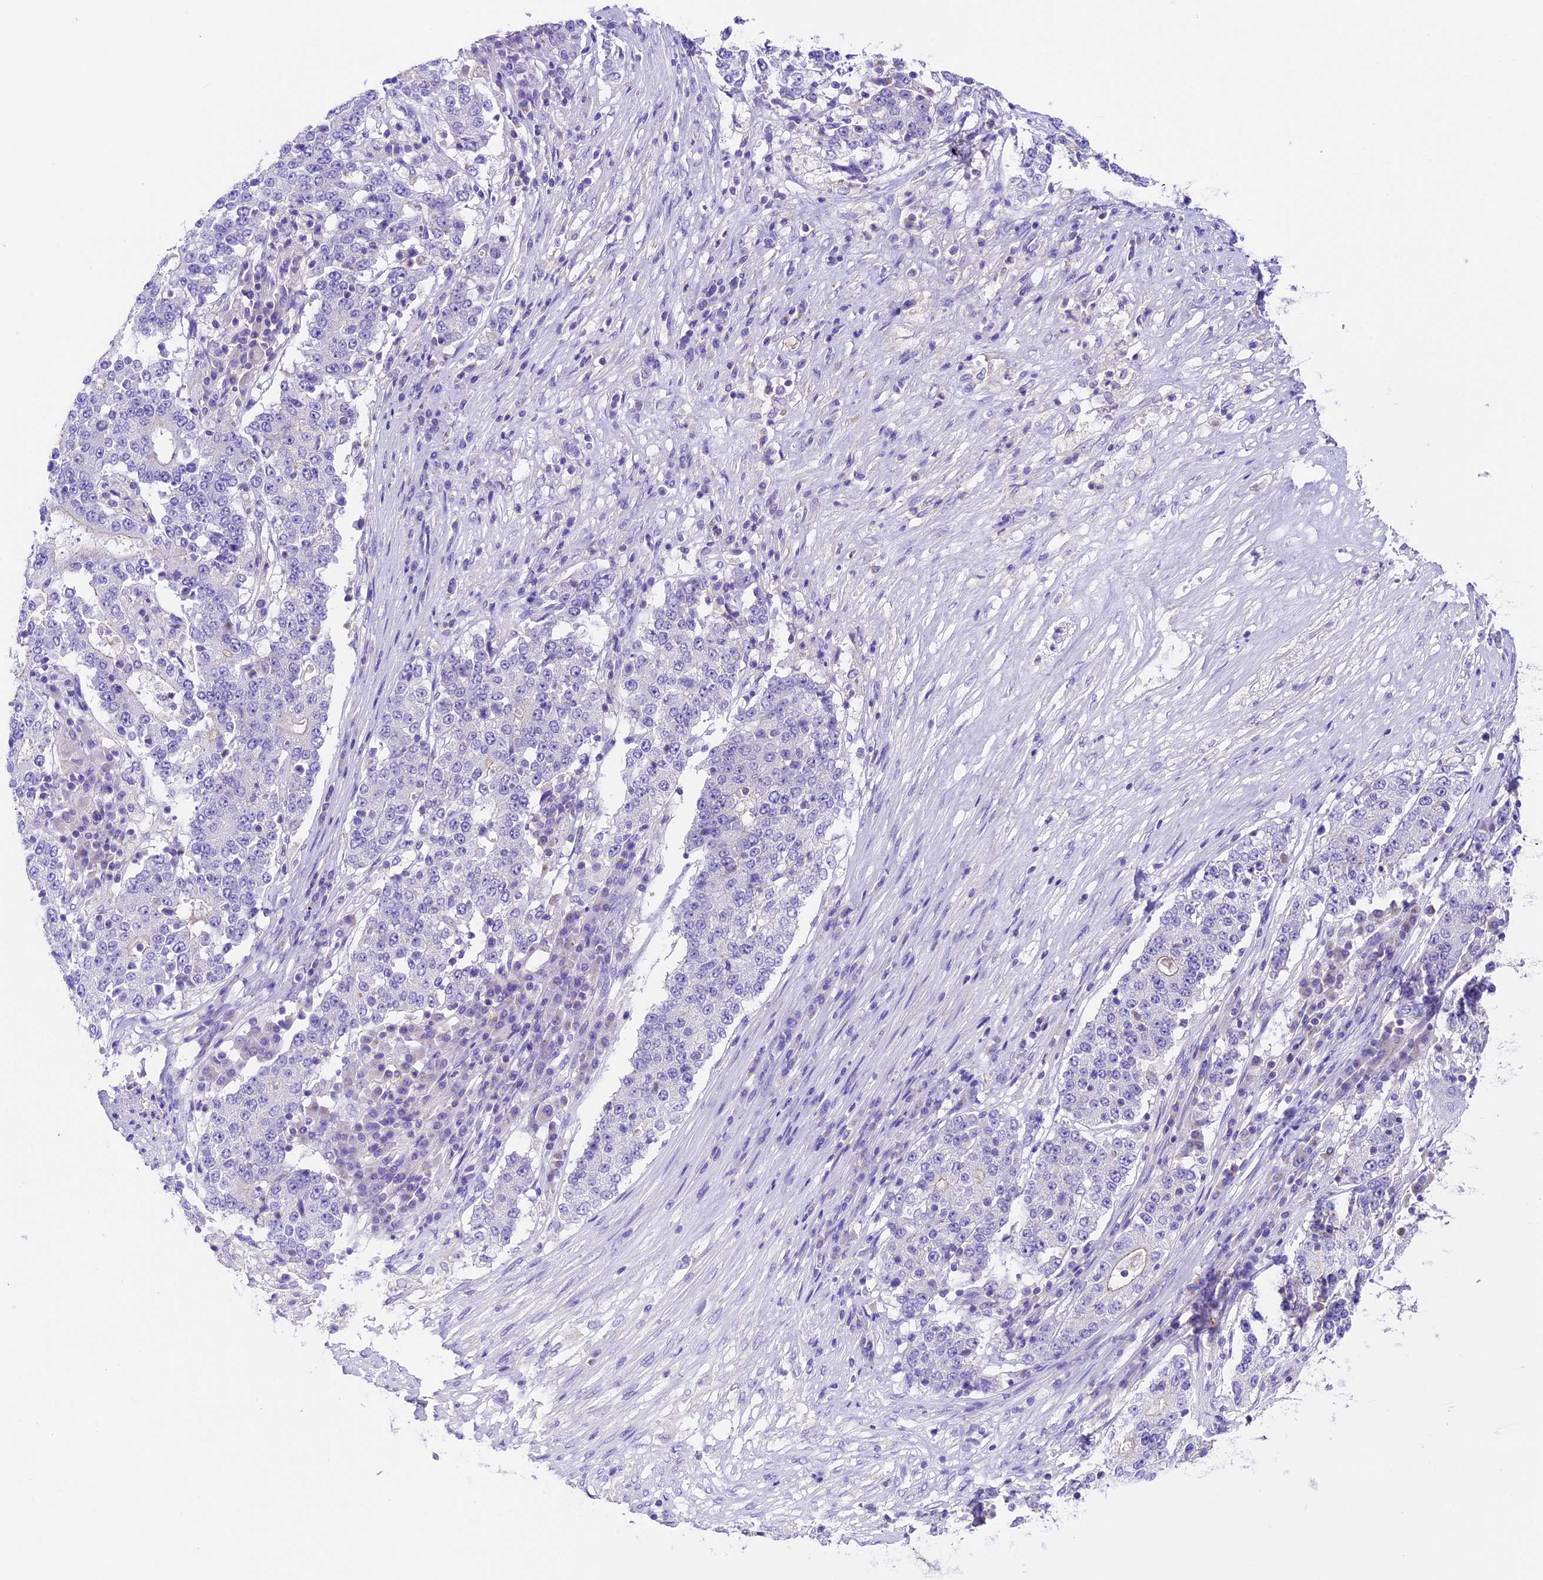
{"staining": {"intensity": "negative", "quantity": "none", "location": "none"}, "tissue": "stomach cancer", "cell_type": "Tumor cells", "image_type": "cancer", "snomed": [{"axis": "morphology", "description": "Adenocarcinoma, NOS"}, {"axis": "topography", "description": "Stomach"}], "caption": "An immunohistochemistry (IHC) histopathology image of stomach adenocarcinoma is shown. There is no staining in tumor cells of stomach adenocarcinoma.", "gene": "TBC1D1", "patient": {"sex": "male", "age": 59}}